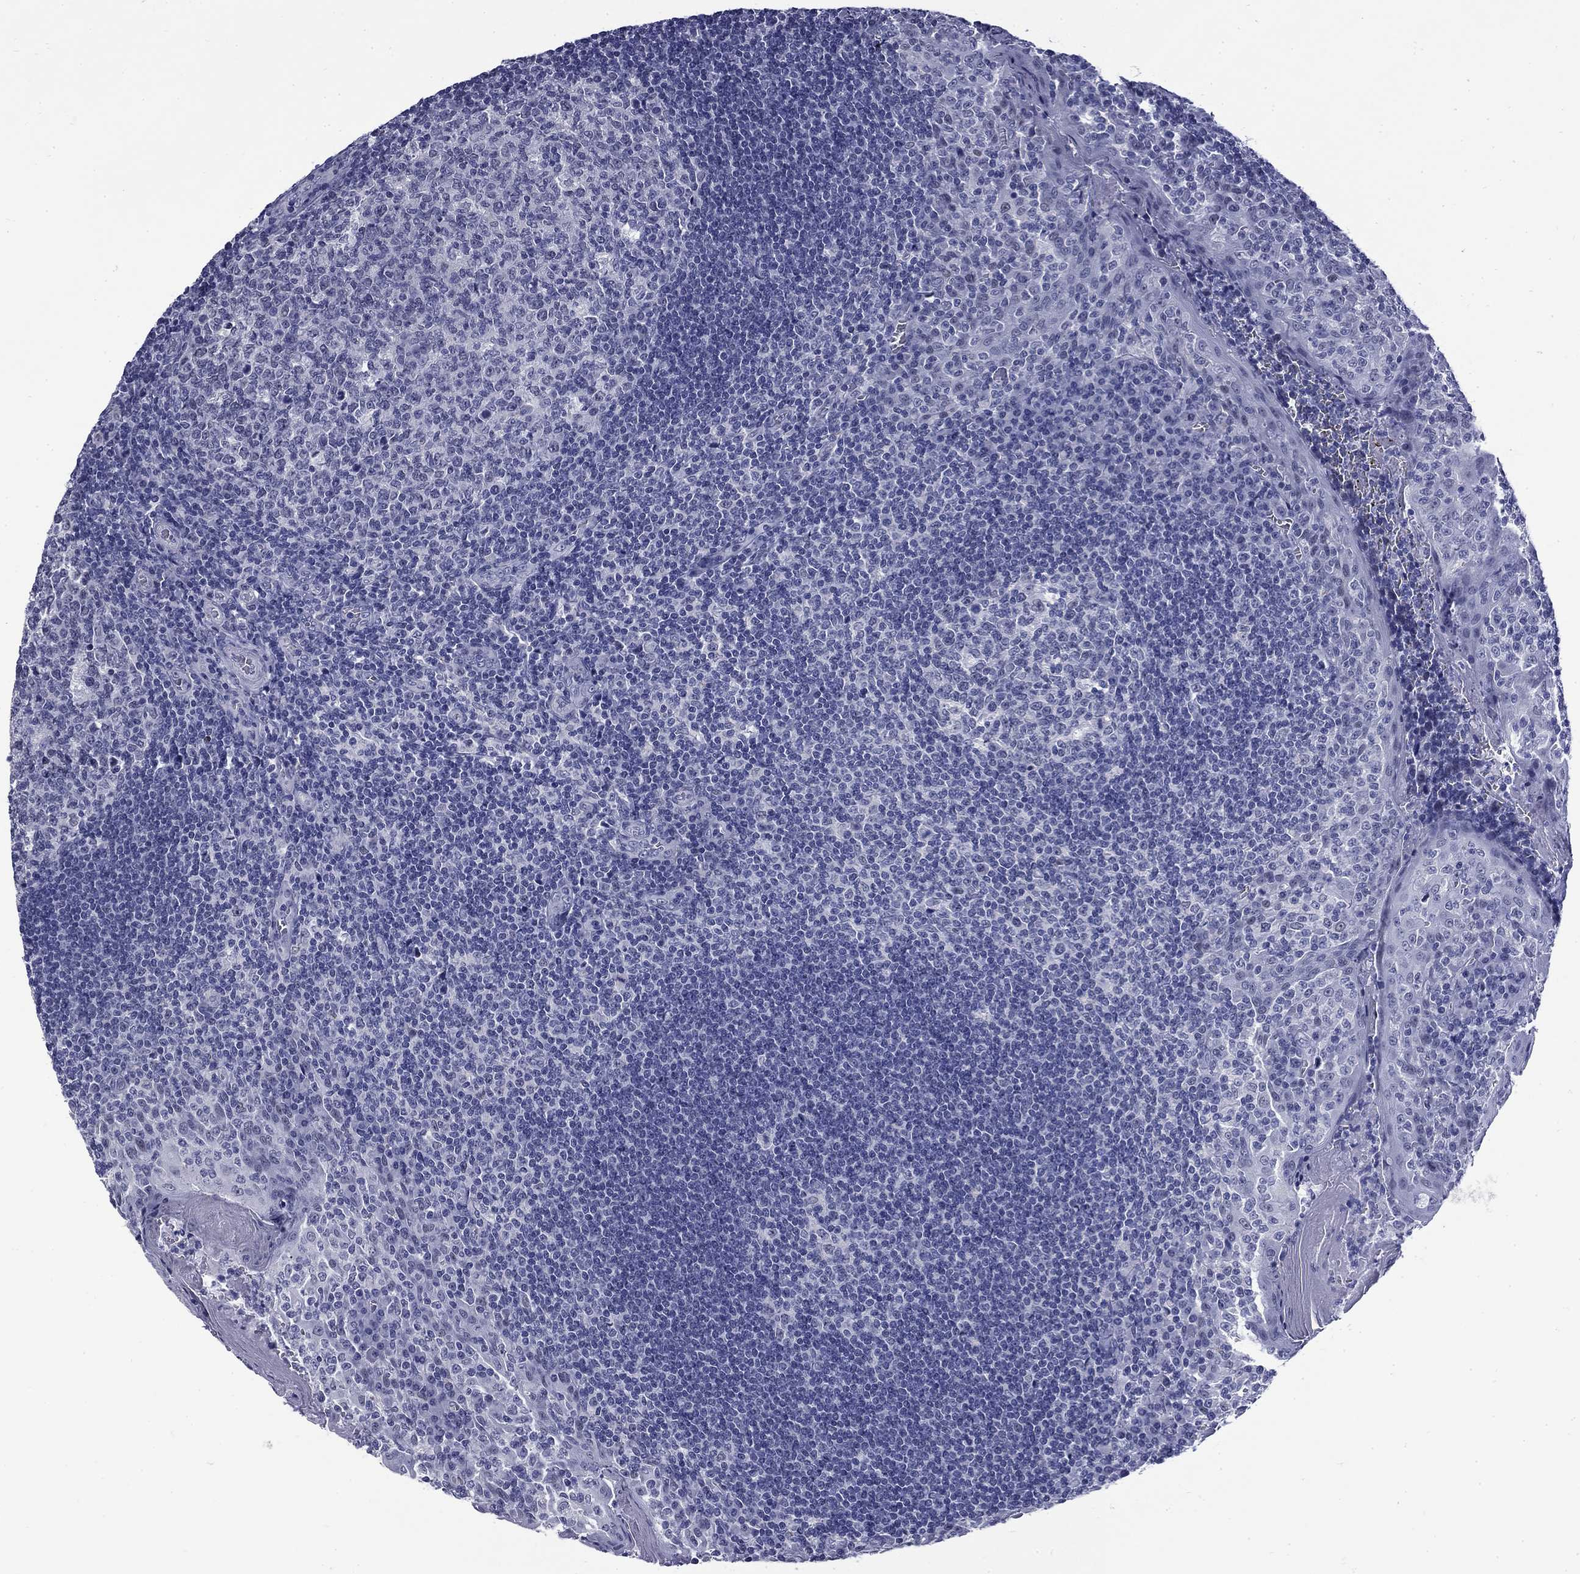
{"staining": {"intensity": "negative", "quantity": "none", "location": "none"}, "tissue": "tonsil", "cell_type": "Germinal center cells", "image_type": "normal", "snomed": [{"axis": "morphology", "description": "Normal tissue, NOS"}, {"axis": "topography", "description": "Tonsil"}], "caption": "A high-resolution histopathology image shows immunohistochemistry (IHC) staining of normal tonsil, which reveals no significant positivity in germinal center cells.", "gene": "MGARP", "patient": {"sex": "female", "age": 13}}